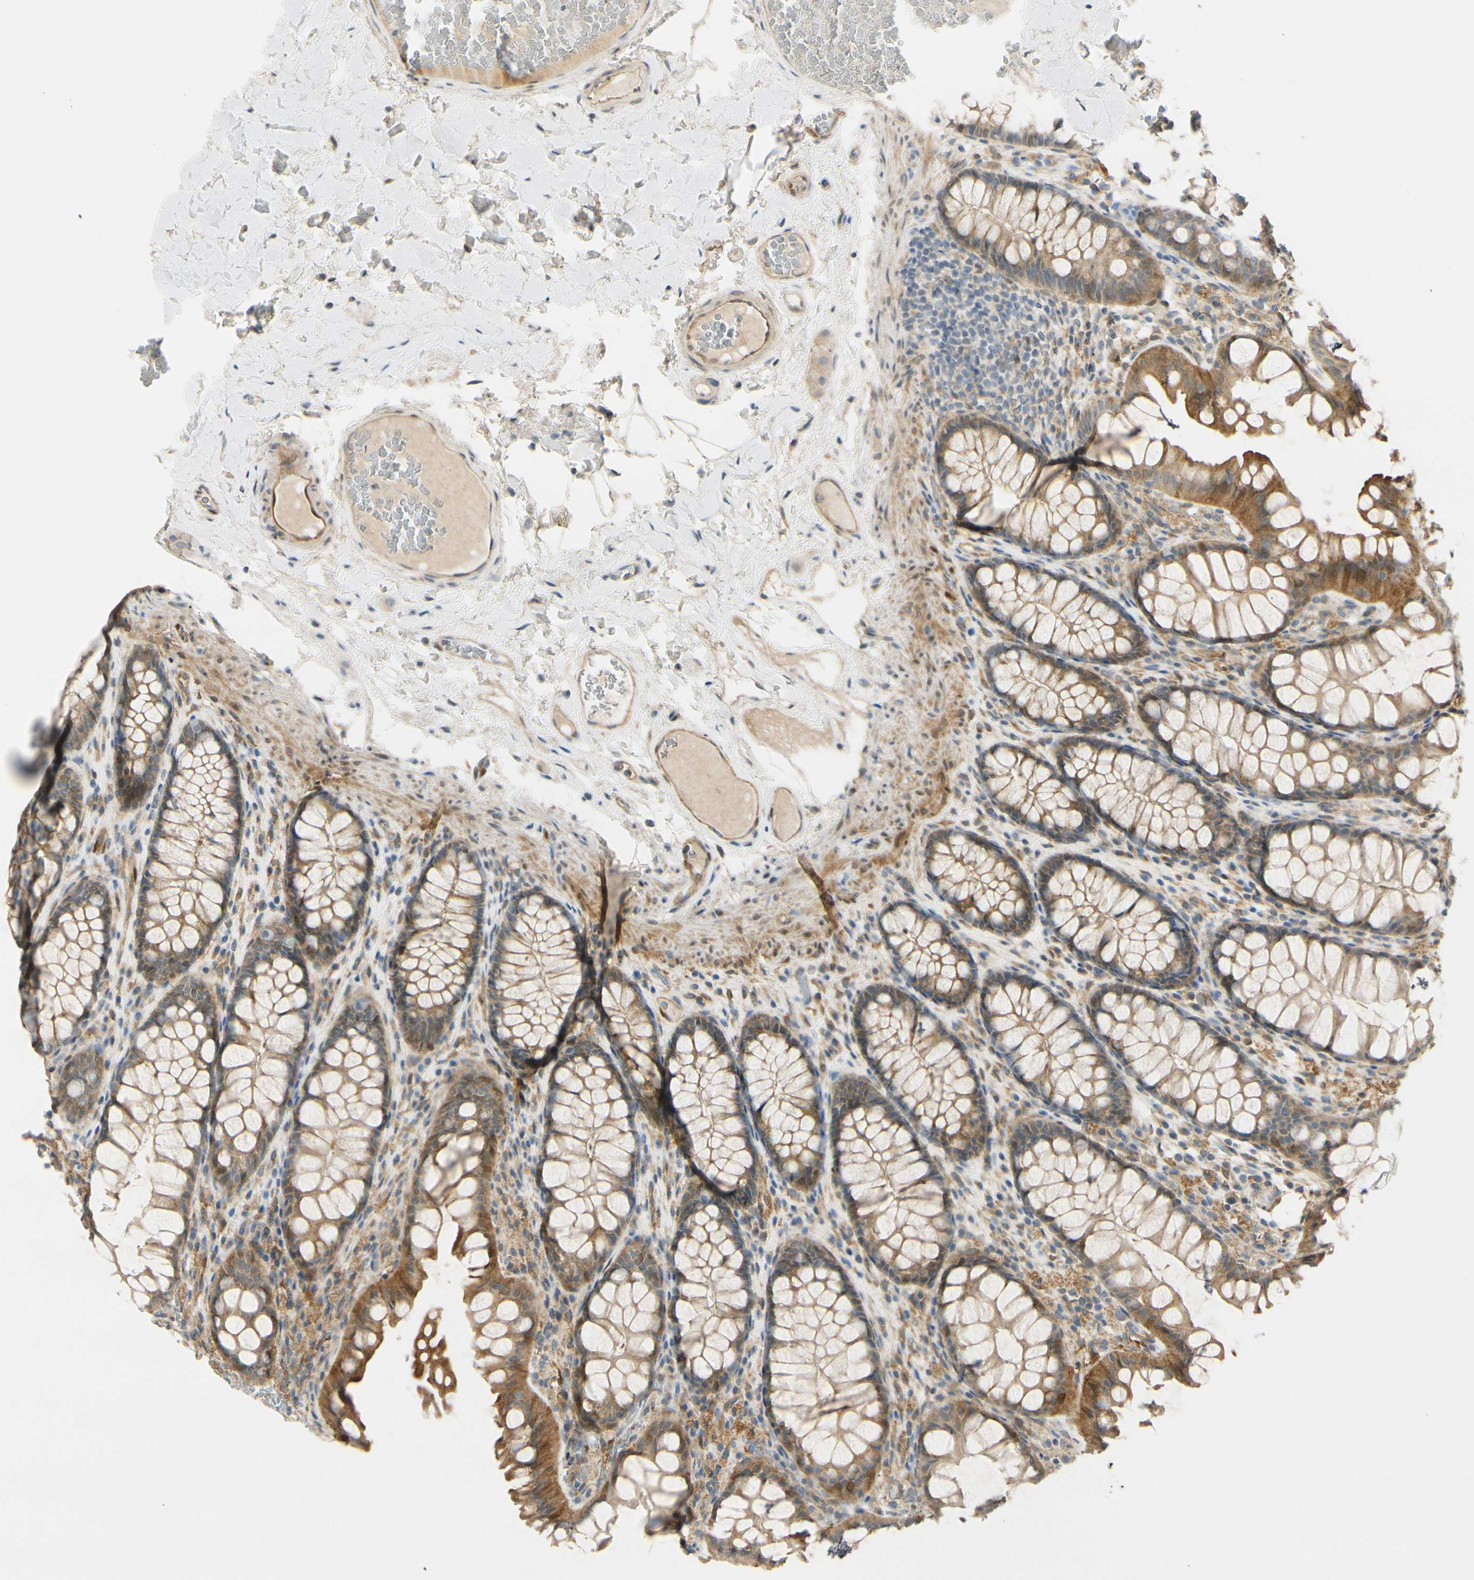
{"staining": {"intensity": "moderate", "quantity": ">75%", "location": "cytoplasmic/membranous"}, "tissue": "colon", "cell_type": "Endothelial cells", "image_type": "normal", "snomed": [{"axis": "morphology", "description": "Normal tissue, NOS"}, {"axis": "topography", "description": "Colon"}], "caption": "Immunohistochemistry of benign colon shows medium levels of moderate cytoplasmic/membranous positivity in approximately >75% of endothelial cells. (DAB IHC with brightfield microscopy, high magnification).", "gene": "FHL2", "patient": {"sex": "female", "age": 55}}